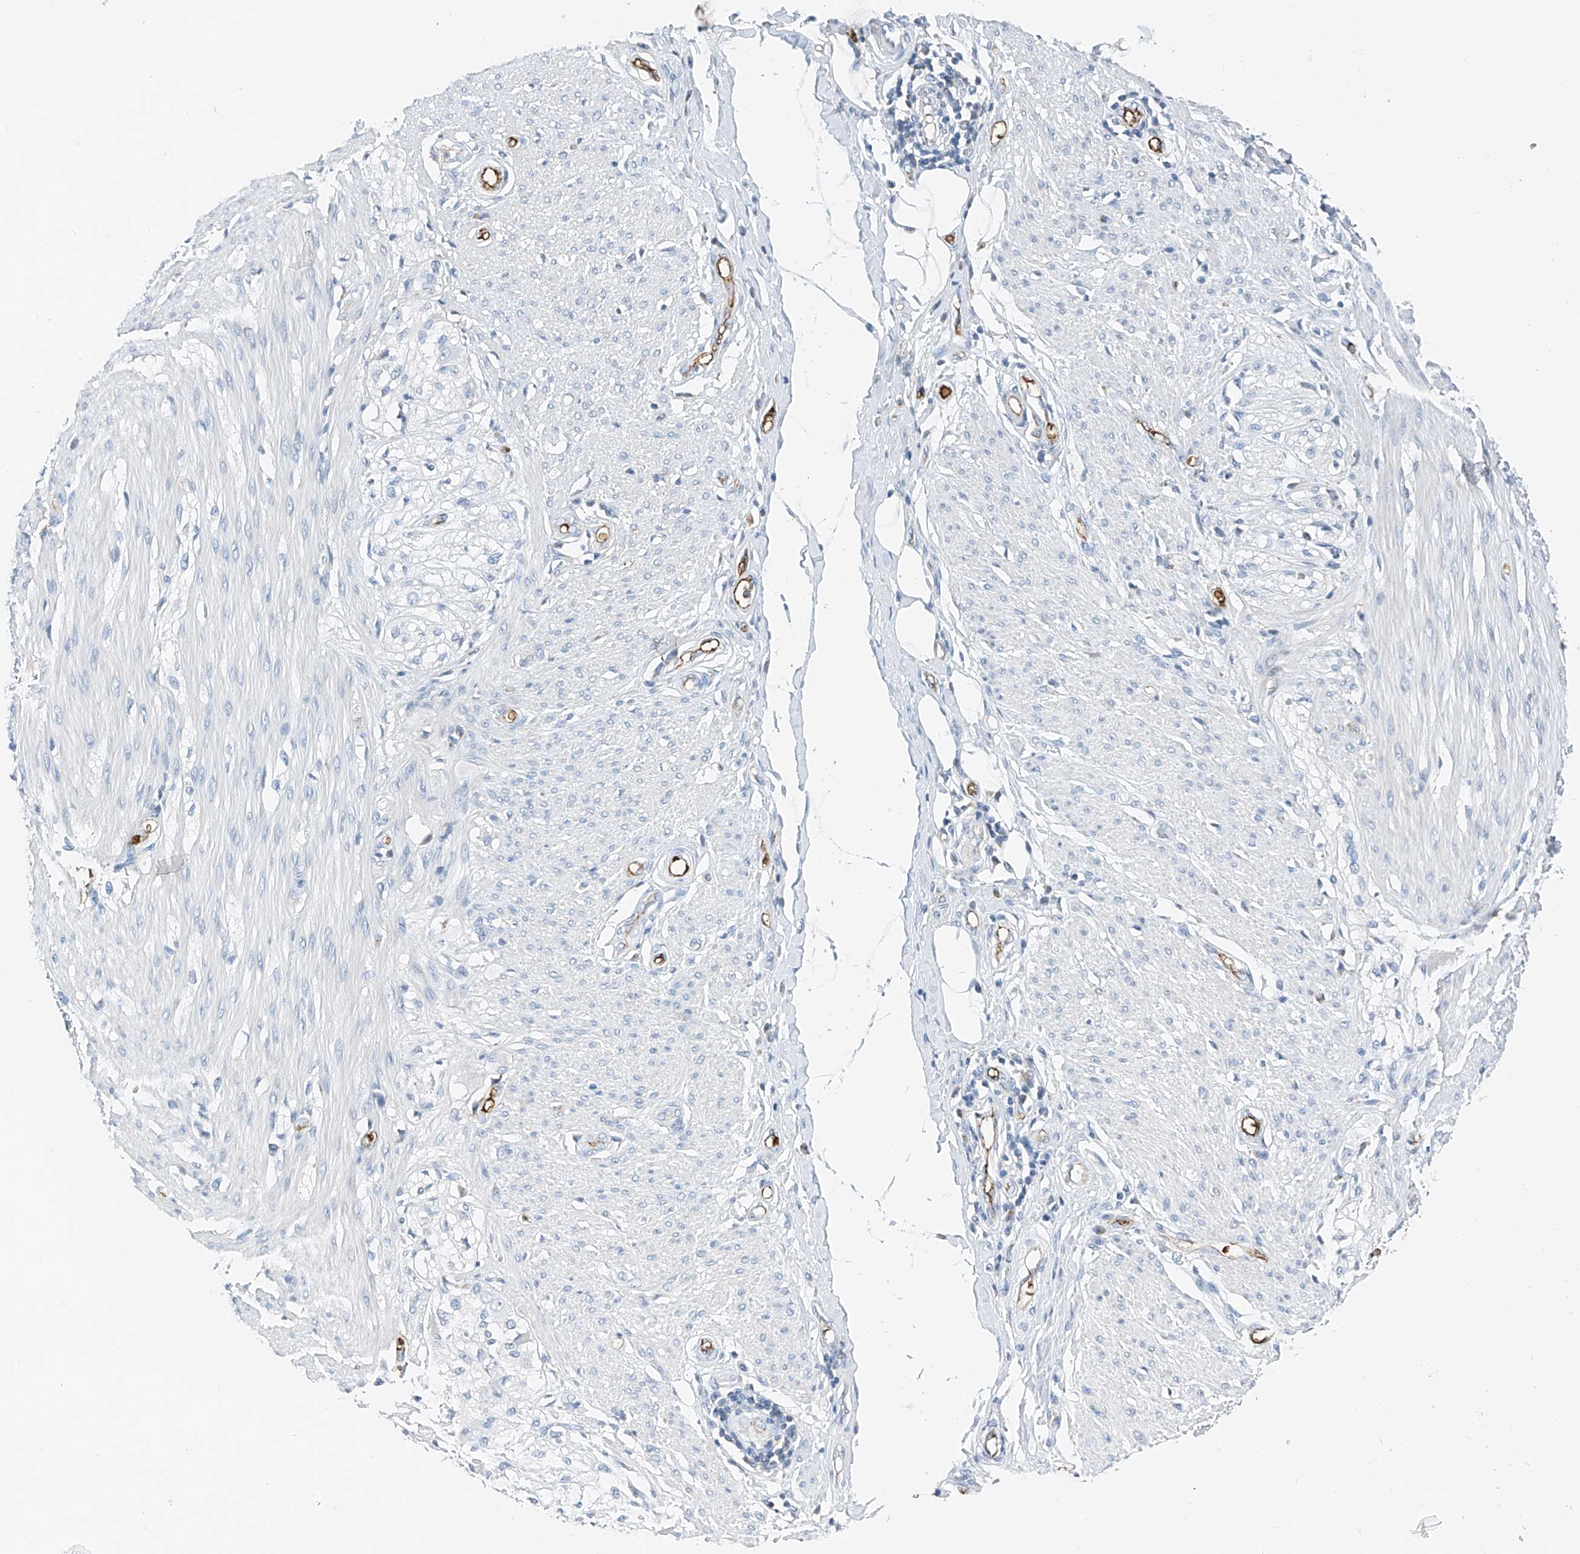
{"staining": {"intensity": "negative", "quantity": "none", "location": "none"}, "tissue": "smooth muscle", "cell_type": "Smooth muscle cells", "image_type": "normal", "snomed": [{"axis": "morphology", "description": "Normal tissue, NOS"}, {"axis": "morphology", "description": "Adenocarcinoma, NOS"}, {"axis": "topography", "description": "Colon"}, {"axis": "topography", "description": "Peripheral nerve tissue"}], "caption": "This is an immunohistochemistry (IHC) image of normal smooth muscle. There is no staining in smooth muscle cells.", "gene": "PRSS23", "patient": {"sex": "male", "age": 14}}